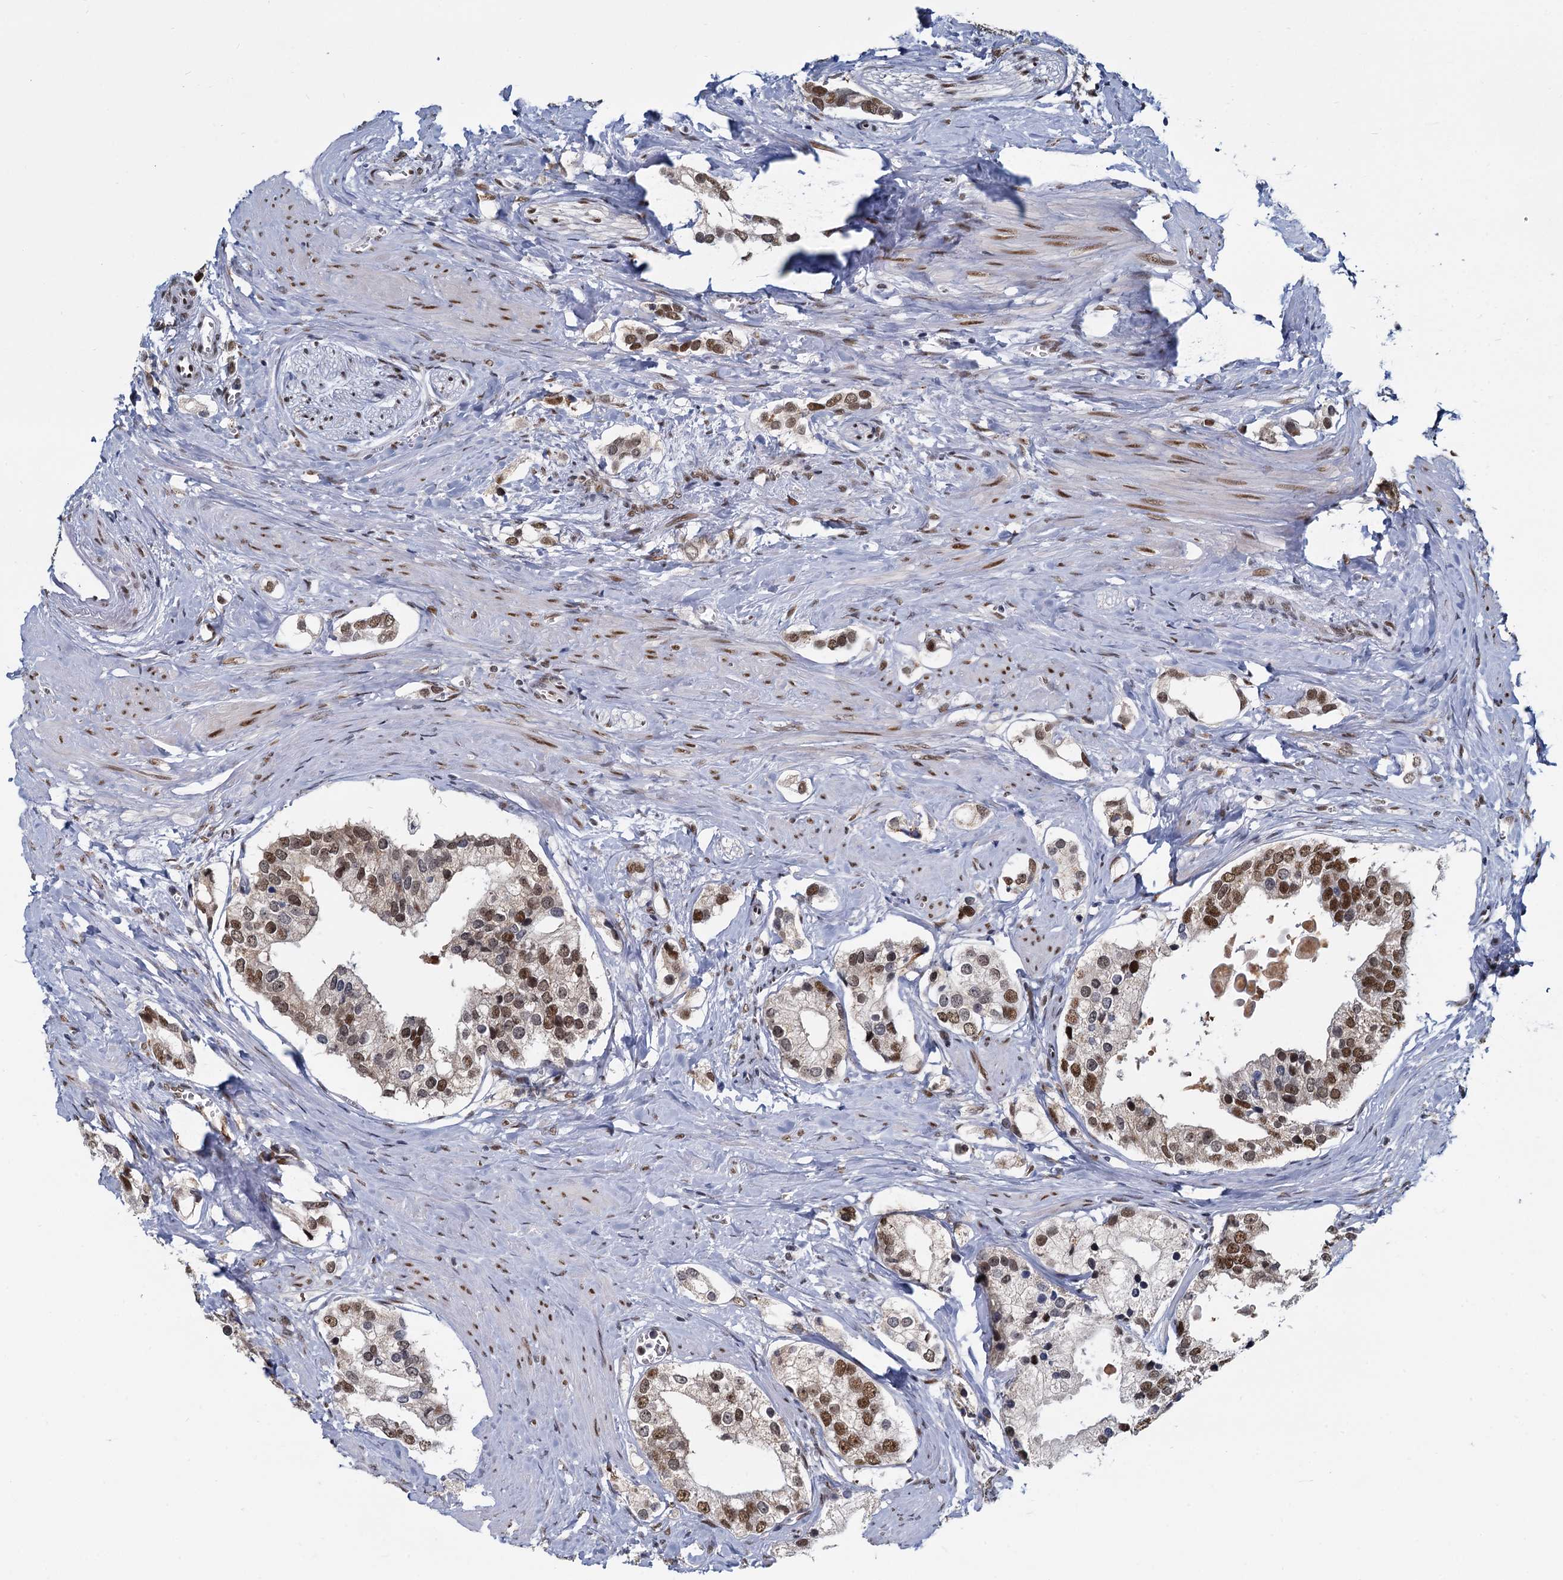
{"staining": {"intensity": "moderate", "quantity": ">75%", "location": "nuclear"}, "tissue": "prostate cancer", "cell_type": "Tumor cells", "image_type": "cancer", "snomed": [{"axis": "morphology", "description": "Adenocarcinoma, High grade"}, {"axis": "topography", "description": "Prostate"}], "caption": "The immunohistochemical stain labels moderate nuclear staining in tumor cells of adenocarcinoma (high-grade) (prostate) tissue.", "gene": "RPRD1A", "patient": {"sex": "male", "age": 66}}